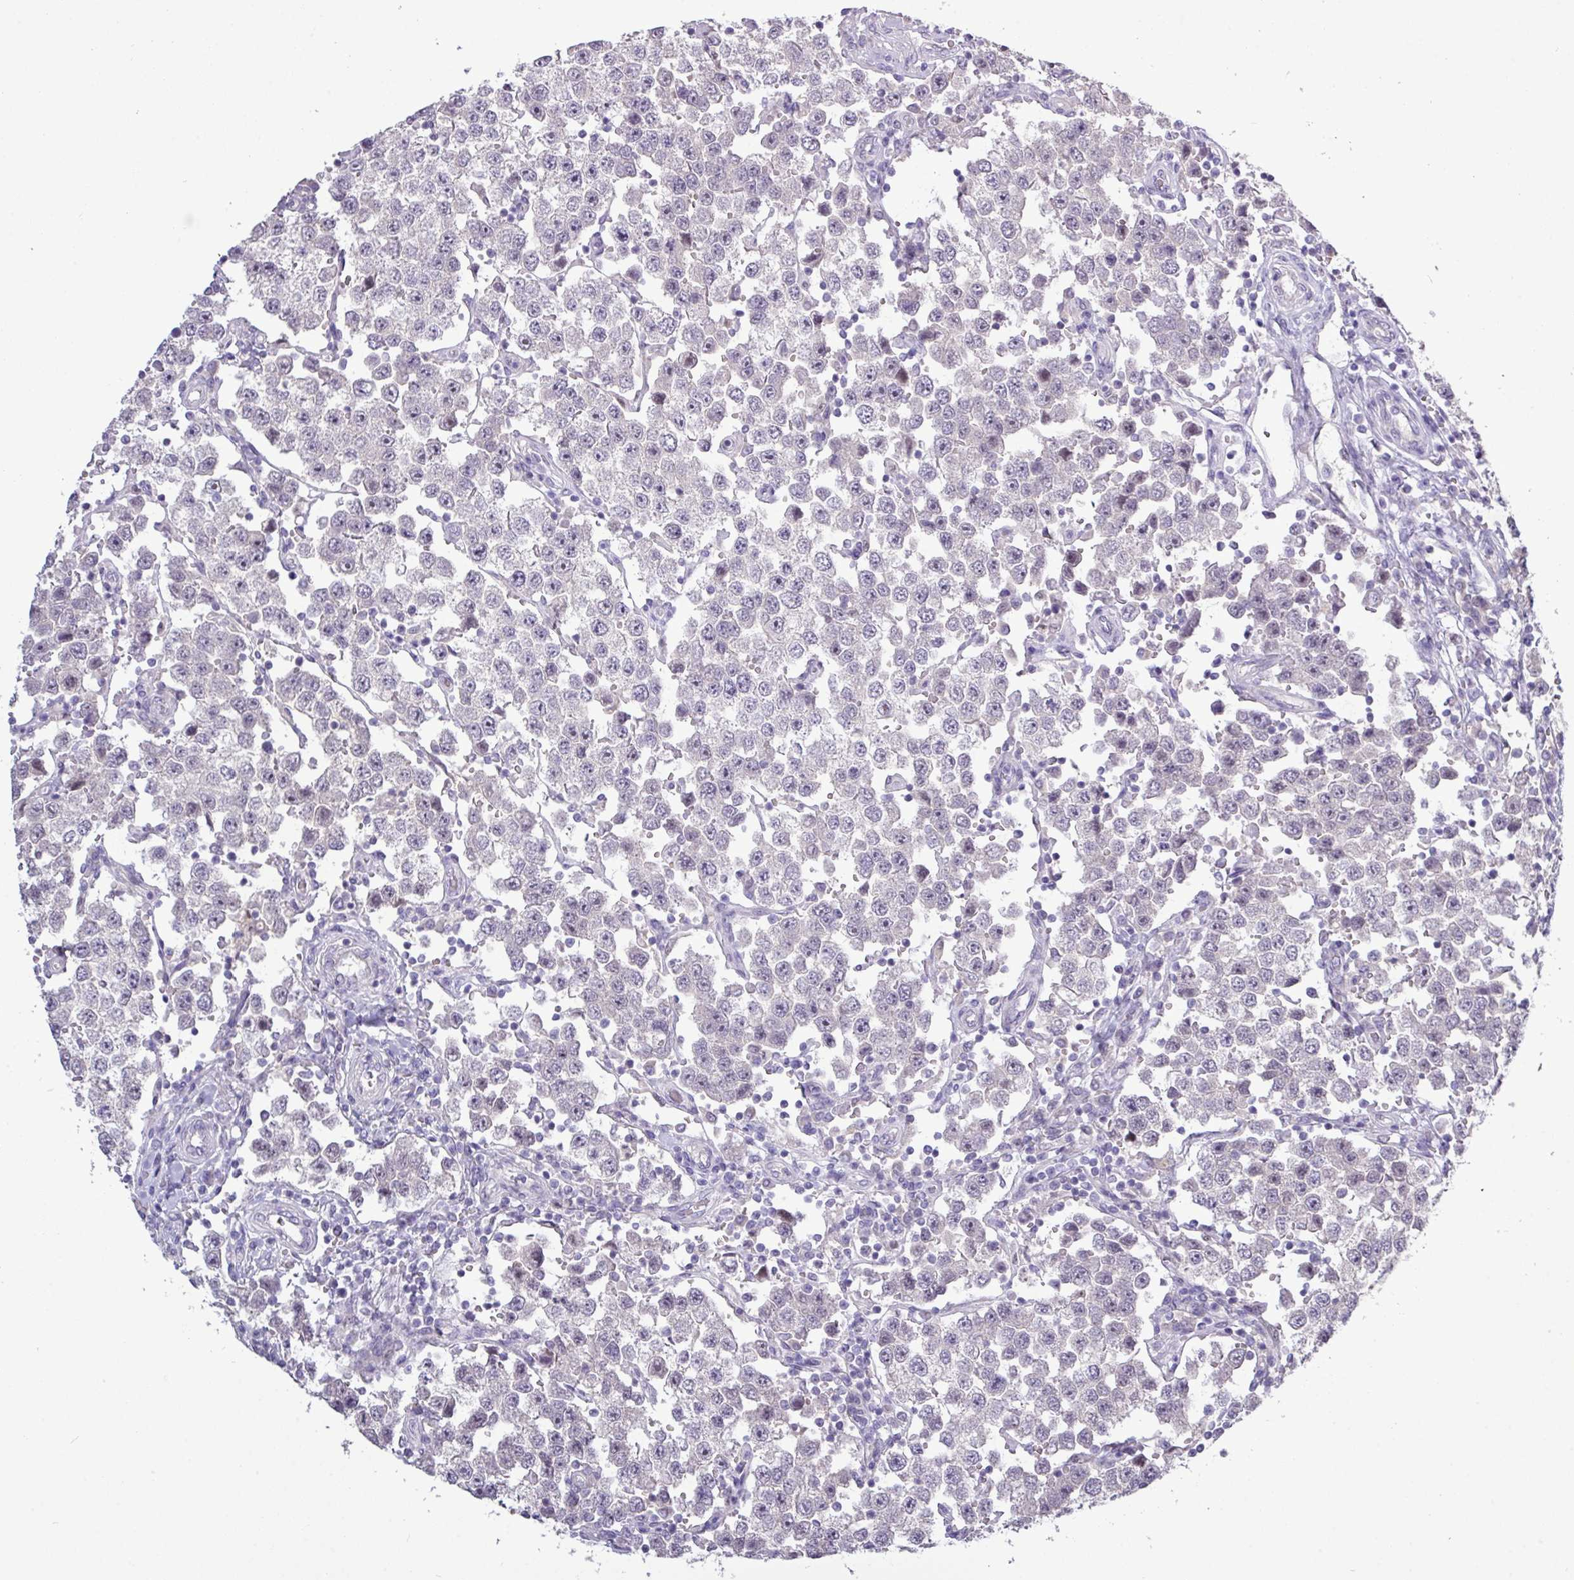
{"staining": {"intensity": "negative", "quantity": "none", "location": "none"}, "tissue": "testis cancer", "cell_type": "Tumor cells", "image_type": "cancer", "snomed": [{"axis": "morphology", "description": "Seminoma, NOS"}, {"axis": "topography", "description": "Testis"}], "caption": "Testis seminoma stained for a protein using IHC exhibits no positivity tumor cells.", "gene": "RIPPLY1", "patient": {"sex": "male", "age": 37}}